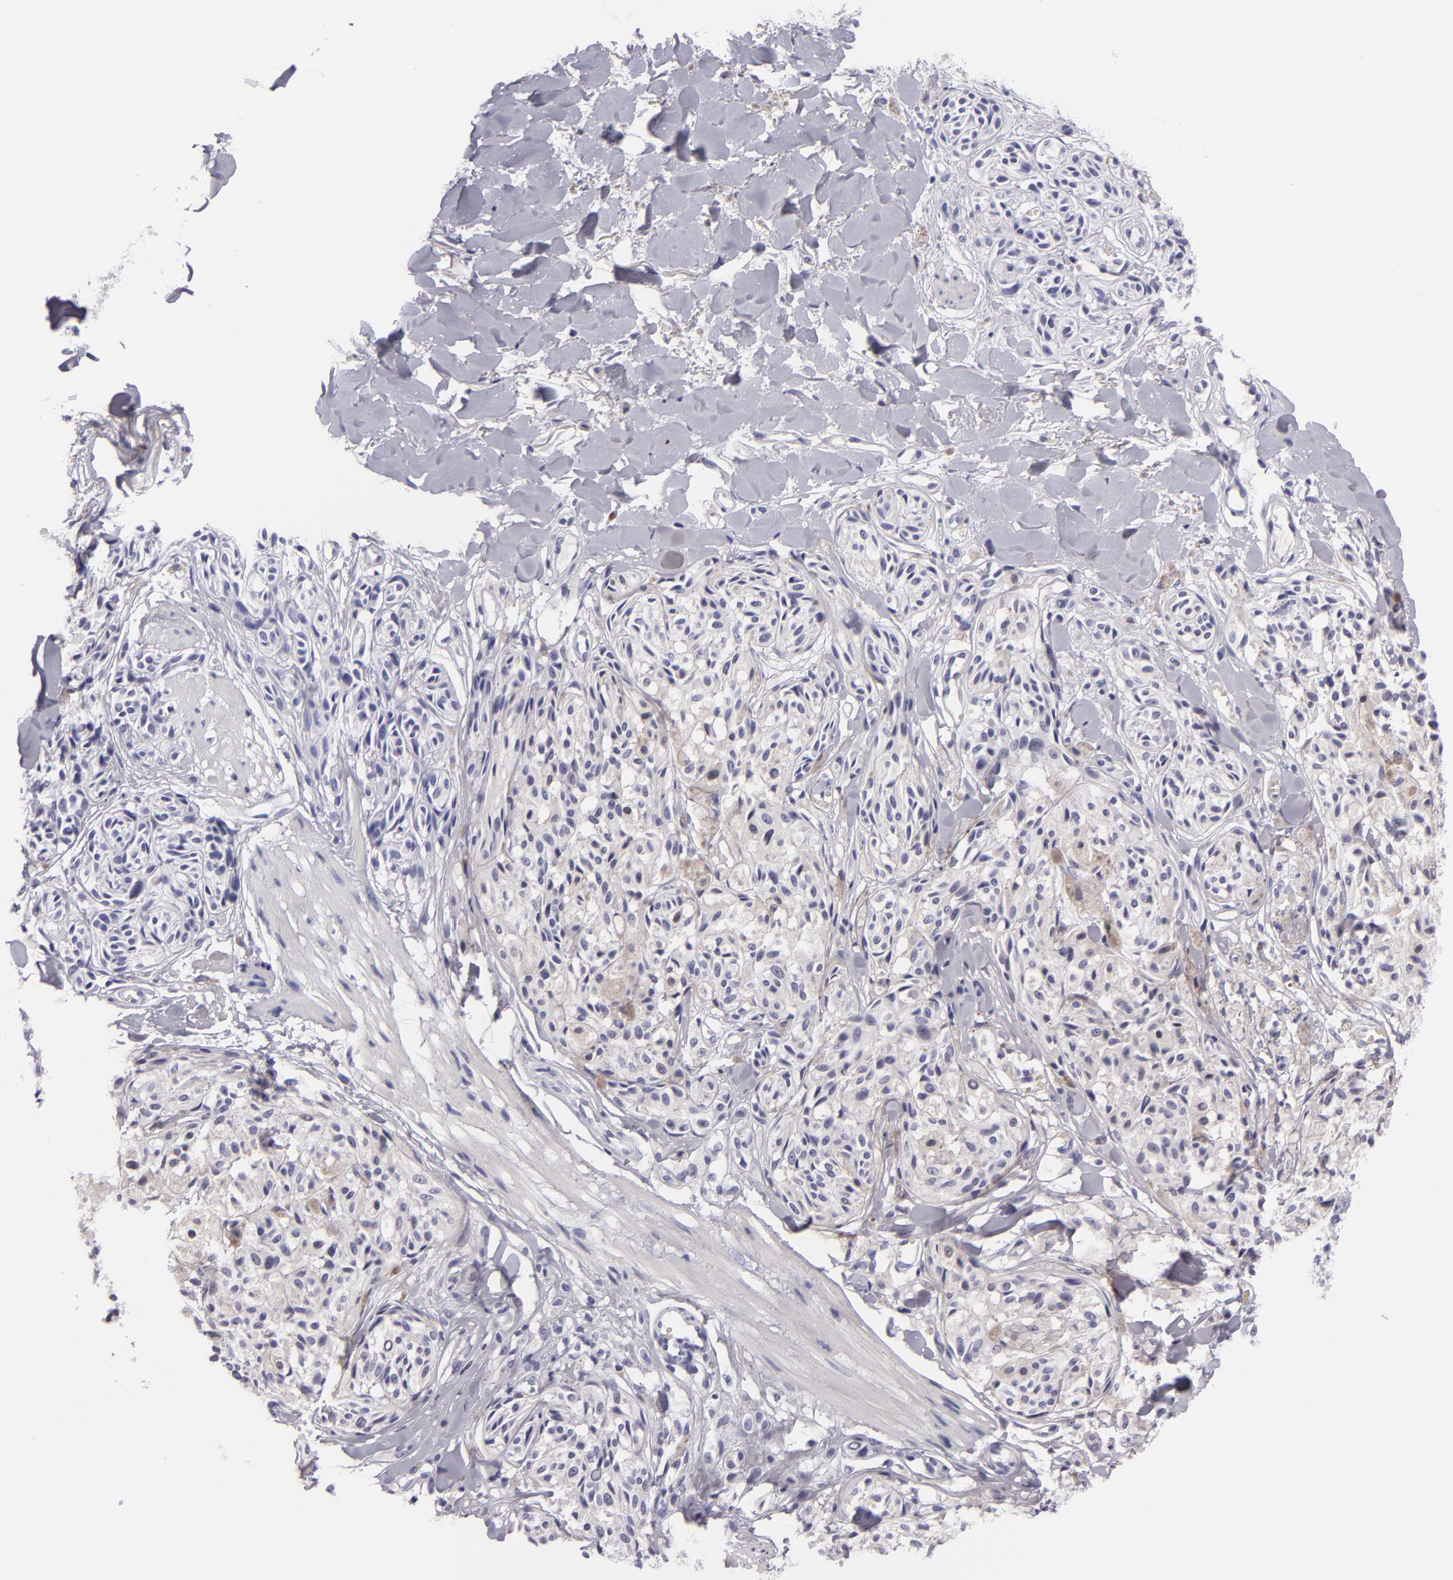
{"staining": {"intensity": "negative", "quantity": "none", "location": "none"}, "tissue": "melanoma", "cell_type": "Tumor cells", "image_type": "cancer", "snomed": [{"axis": "morphology", "description": "Malignant melanoma, Metastatic site"}, {"axis": "topography", "description": "Skin"}], "caption": "Protein analysis of melanoma displays no significant expression in tumor cells.", "gene": "MUC5AC", "patient": {"sex": "female", "age": 66}}